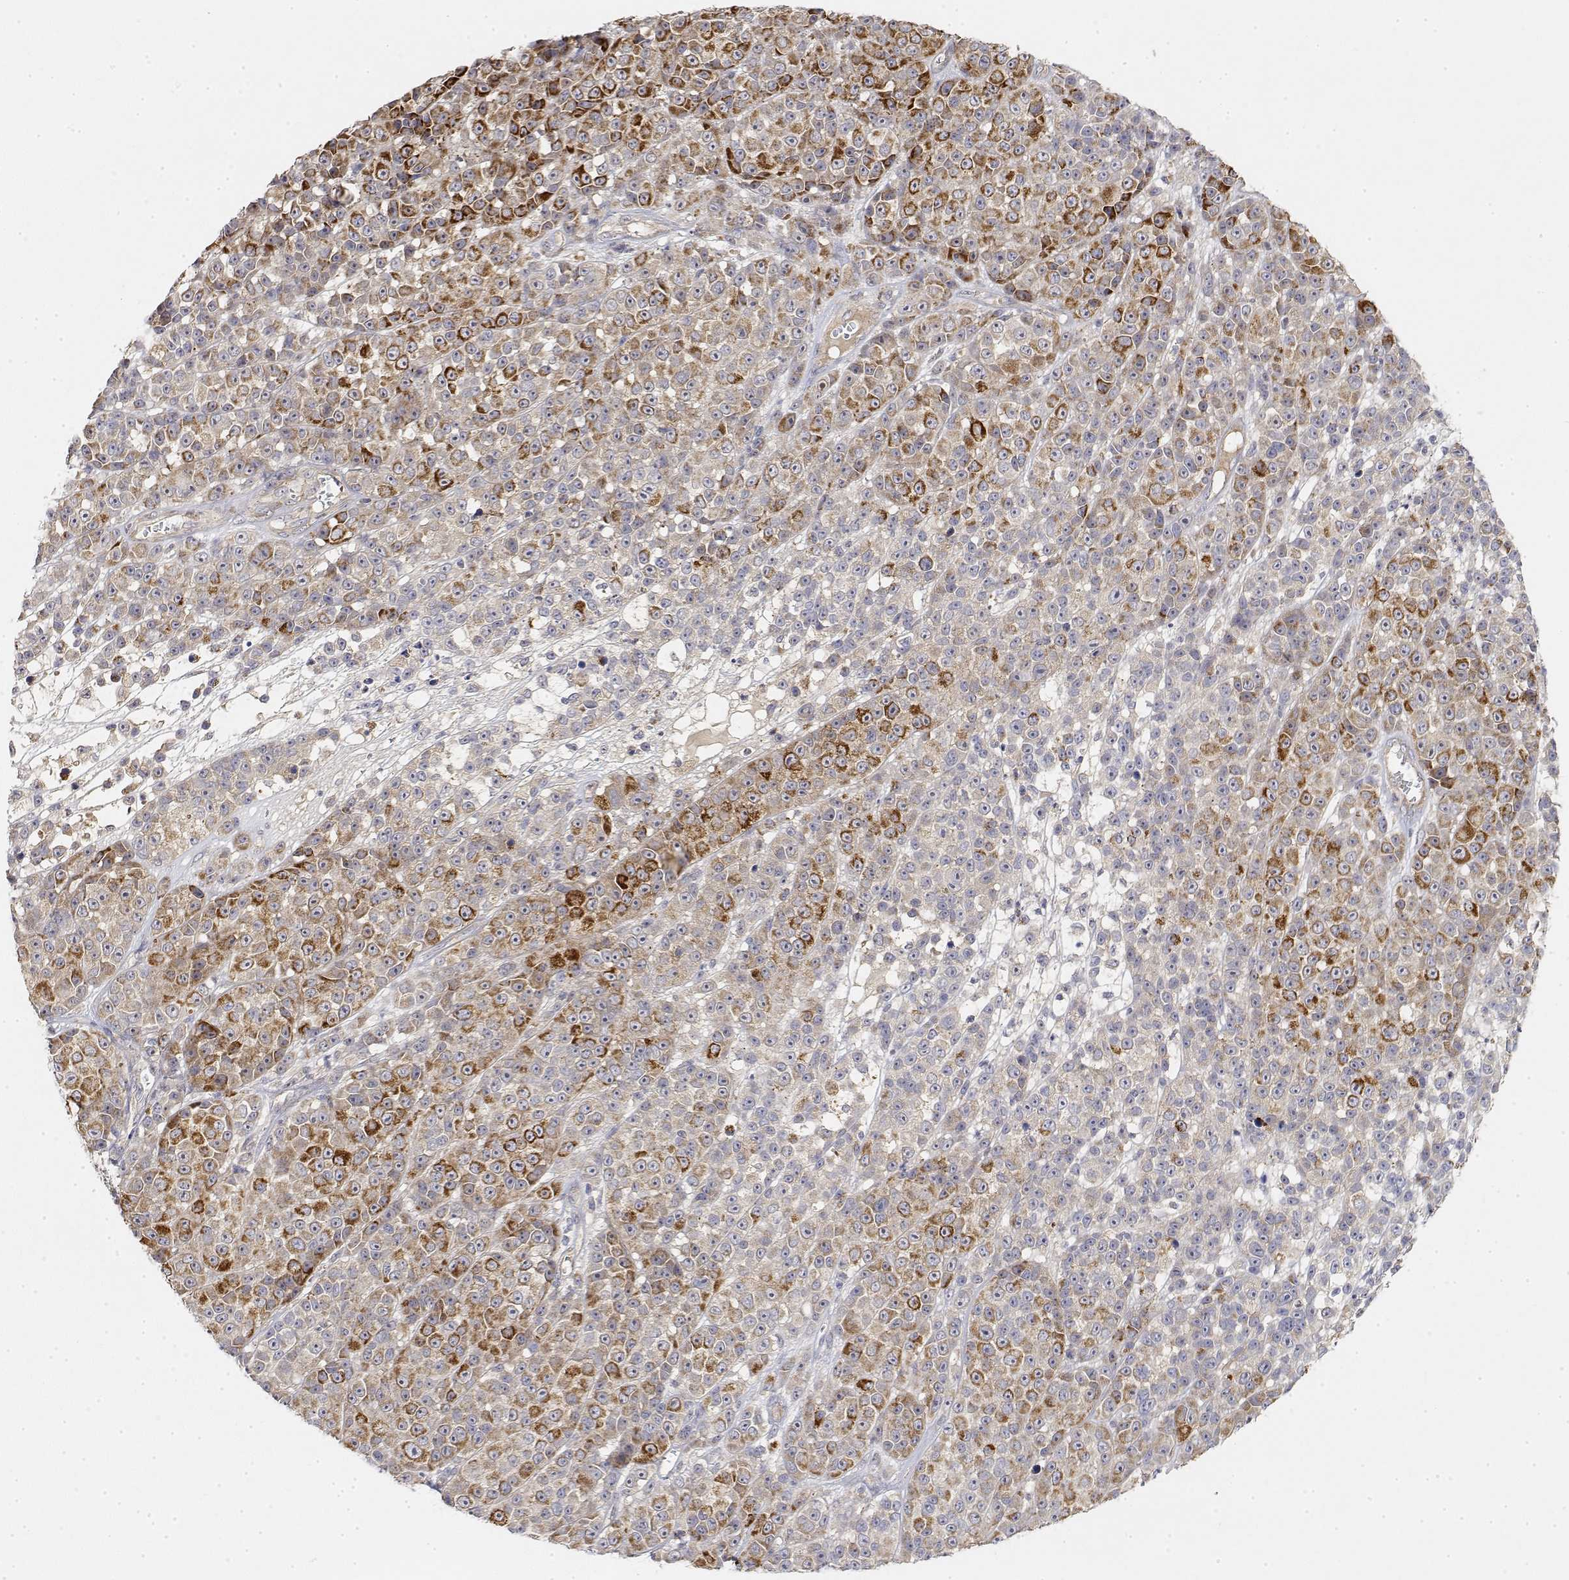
{"staining": {"intensity": "strong", "quantity": "<25%", "location": "cytoplasmic/membranous"}, "tissue": "melanoma", "cell_type": "Tumor cells", "image_type": "cancer", "snomed": [{"axis": "morphology", "description": "Malignant melanoma, NOS"}, {"axis": "topography", "description": "Skin"}, {"axis": "topography", "description": "Skin of back"}], "caption": "There is medium levels of strong cytoplasmic/membranous expression in tumor cells of melanoma, as demonstrated by immunohistochemical staining (brown color).", "gene": "LONRF3", "patient": {"sex": "male", "age": 91}}